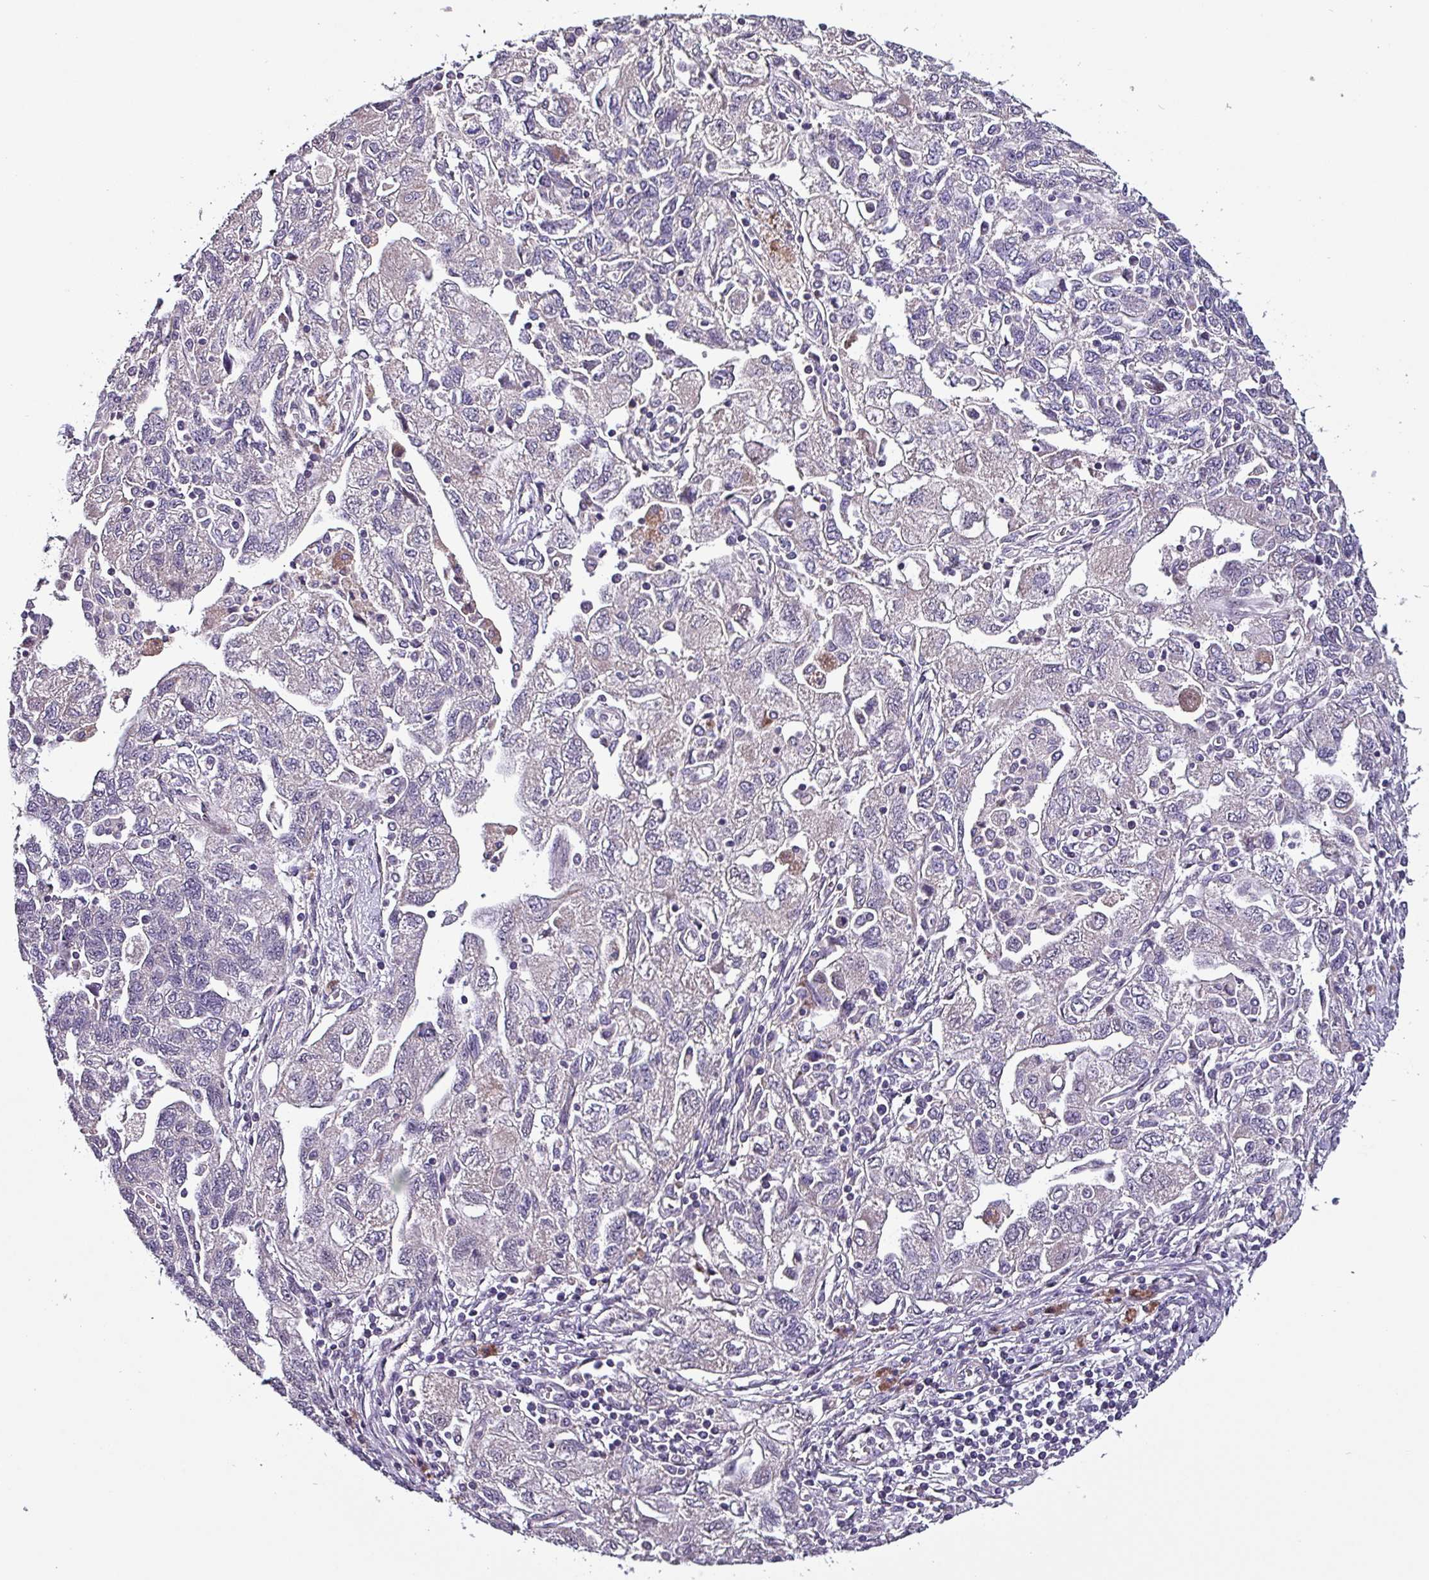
{"staining": {"intensity": "negative", "quantity": "none", "location": "none"}, "tissue": "ovarian cancer", "cell_type": "Tumor cells", "image_type": "cancer", "snomed": [{"axis": "morphology", "description": "Carcinoma, NOS"}, {"axis": "morphology", "description": "Cystadenocarcinoma, serous, NOS"}, {"axis": "topography", "description": "Ovary"}], "caption": "The image exhibits no staining of tumor cells in ovarian cancer (serous cystadenocarcinoma). Brightfield microscopy of immunohistochemistry (IHC) stained with DAB (3,3'-diaminobenzidine) (brown) and hematoxylin (blue), captured at high magnification.", "gene": "GRAPL", "patient": {"sex": "female", "age": 69}}